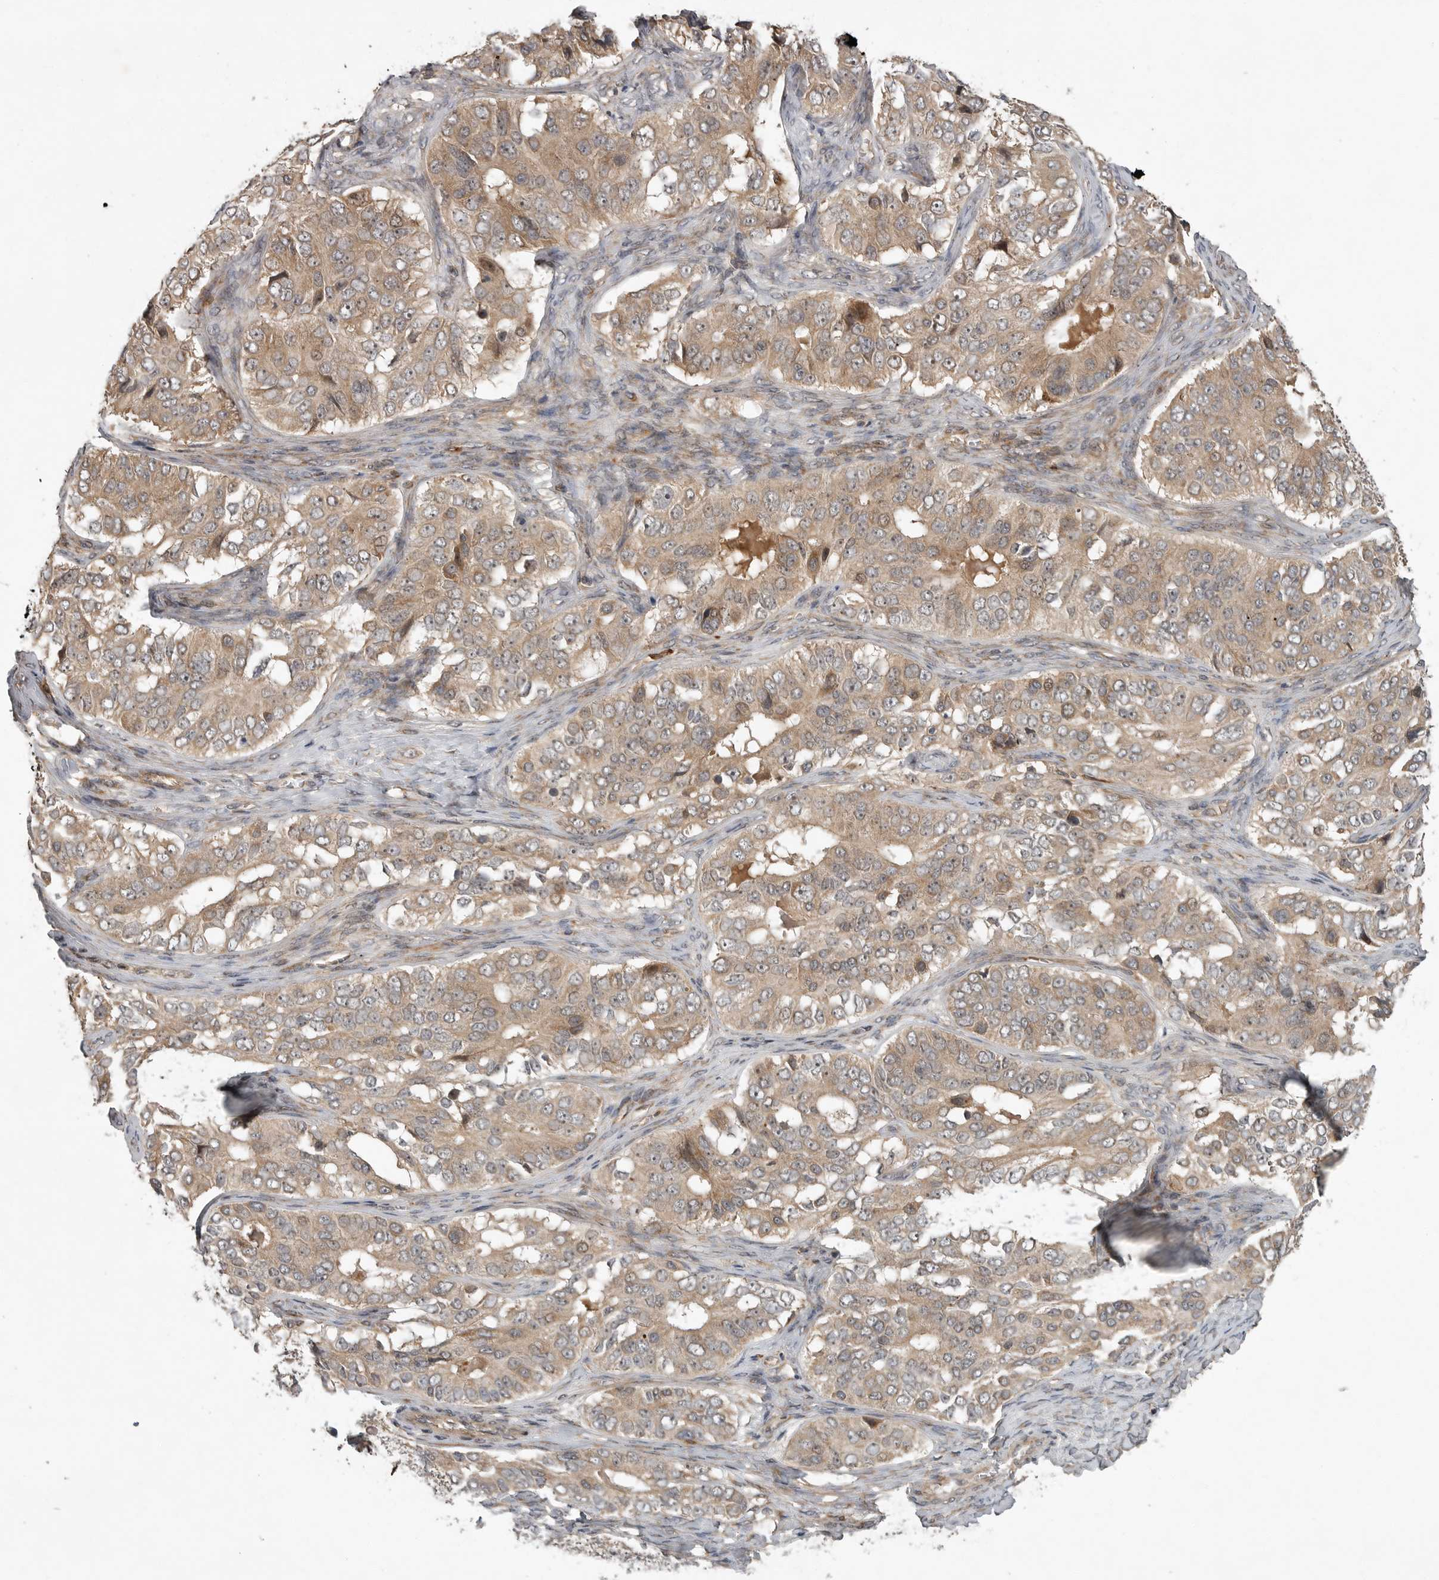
{"staining": {"intensity": "moderate", "quantity": ">75%", "location": "cytoplasmic/membranous"}, "tissue": "ovarian cancer", "cell_type": "Tumor cells", "image_type": "cancer", "snomed": [{"axis": "morphology", "description": "Carcinoma, endometroid"}, {"axis": "topography", "description": "Ovary"}], "caption": "Protein positivity by immunohistochemistry (IHC) reveals moderate cytoplasmic/membranous positivity in approximately >75% of tumor cells in ovarian endometroid carcinoma.", "gene": "OSBPL9", "patient": {"sex": "female", "age": 51}}